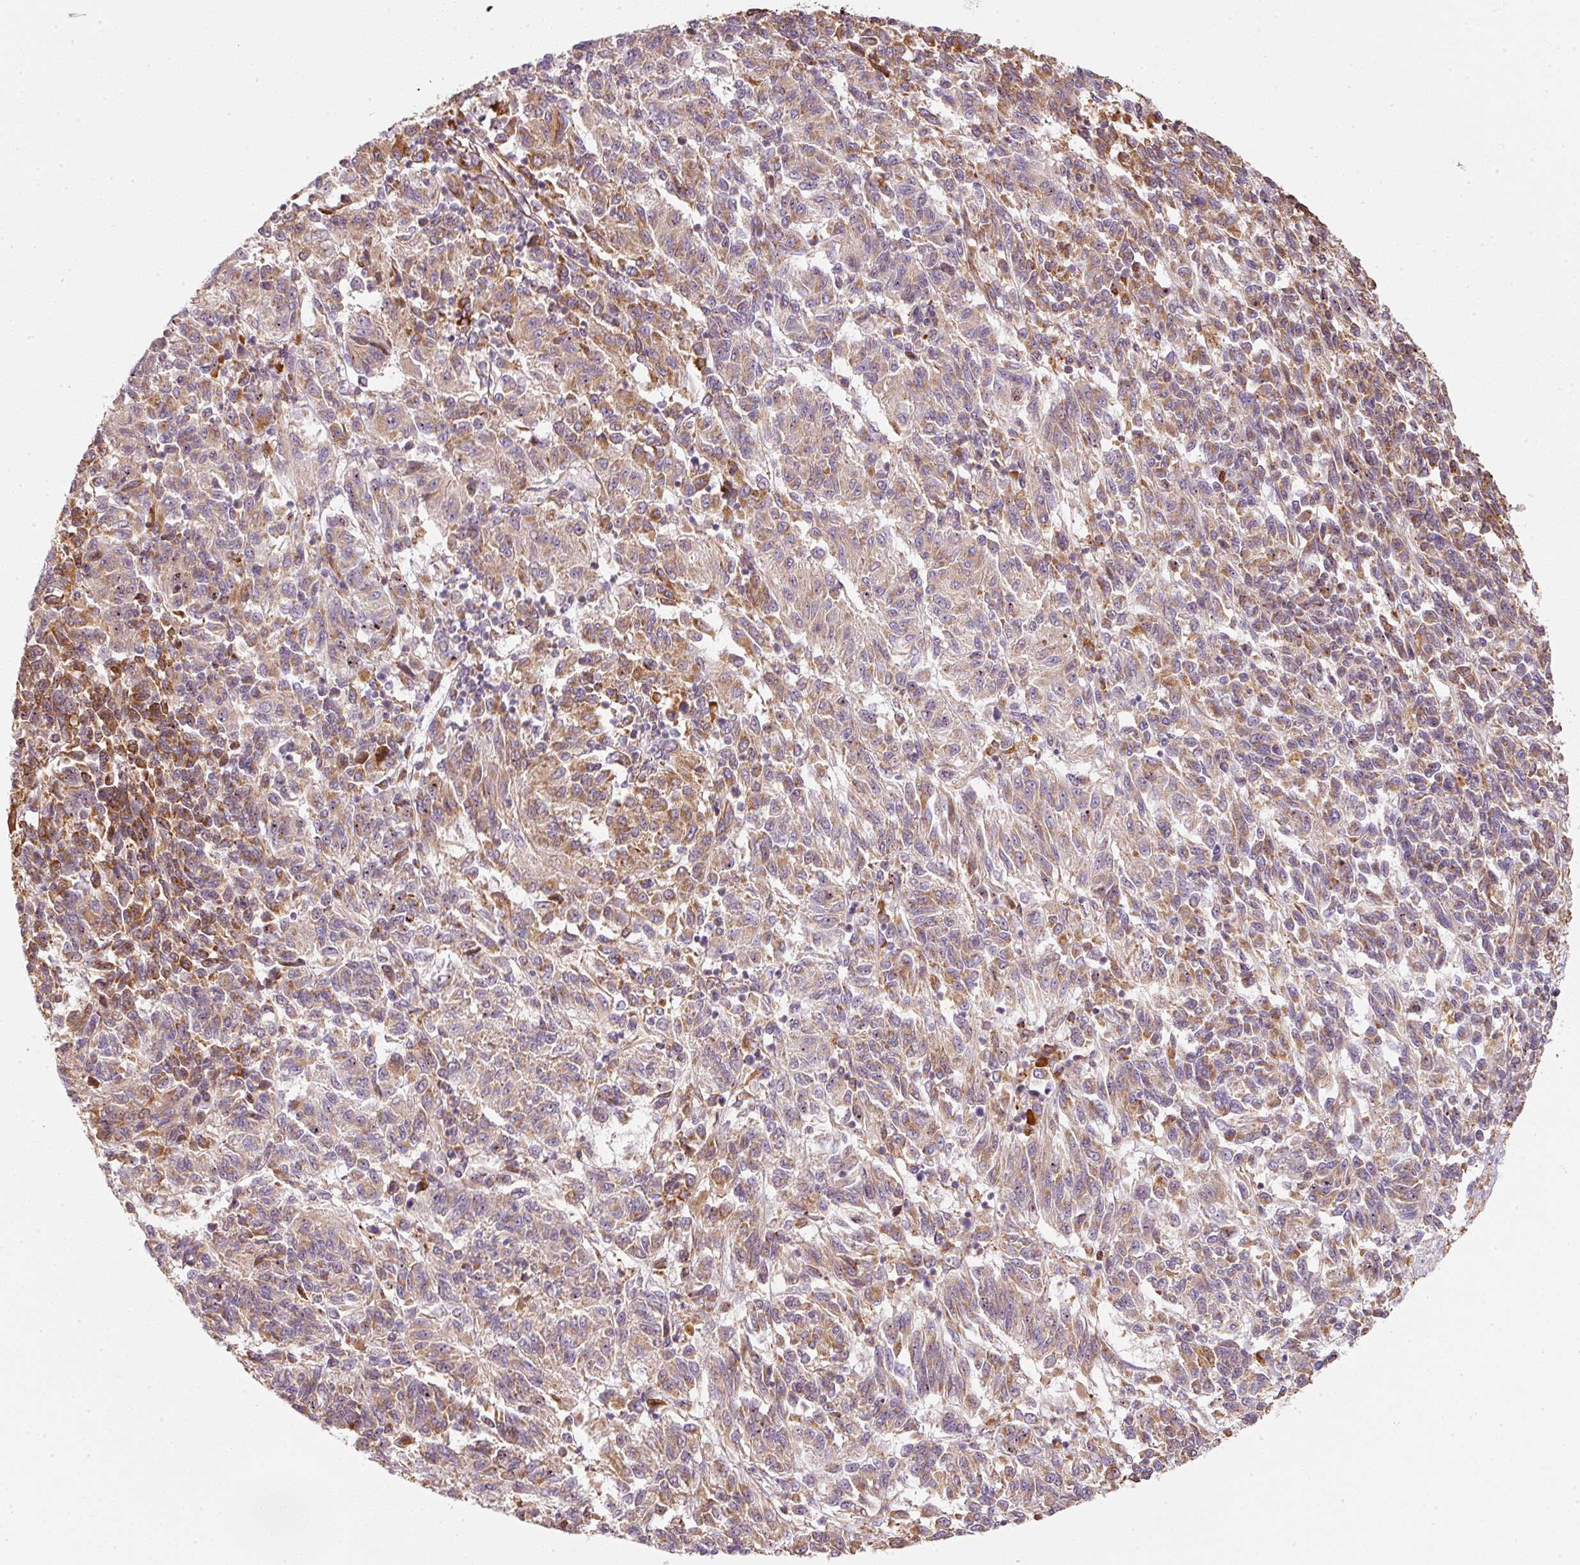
{"staining": {"intensity": "moderate", "quantity": ">75%", "location": "cytoplasmic/membranous"}, "tissue": "melanoma", "cell_type": "Tumor cells", "image_type": "cancer", "snomed": [{"axis": "morphology", "description": "Malignant melanoma, Metastatic site"}, {"axis": "topography", "description": "Lung"}], "caption": "Approximately >75% of tumor cells in malignant melanoma (metastatic site) display moderate cytoplasmic/membranous protein staining as visualized by brown immunohistochemical staining.", "gene": "MORN4", "patient": {"sex": "male", "age": 64}}